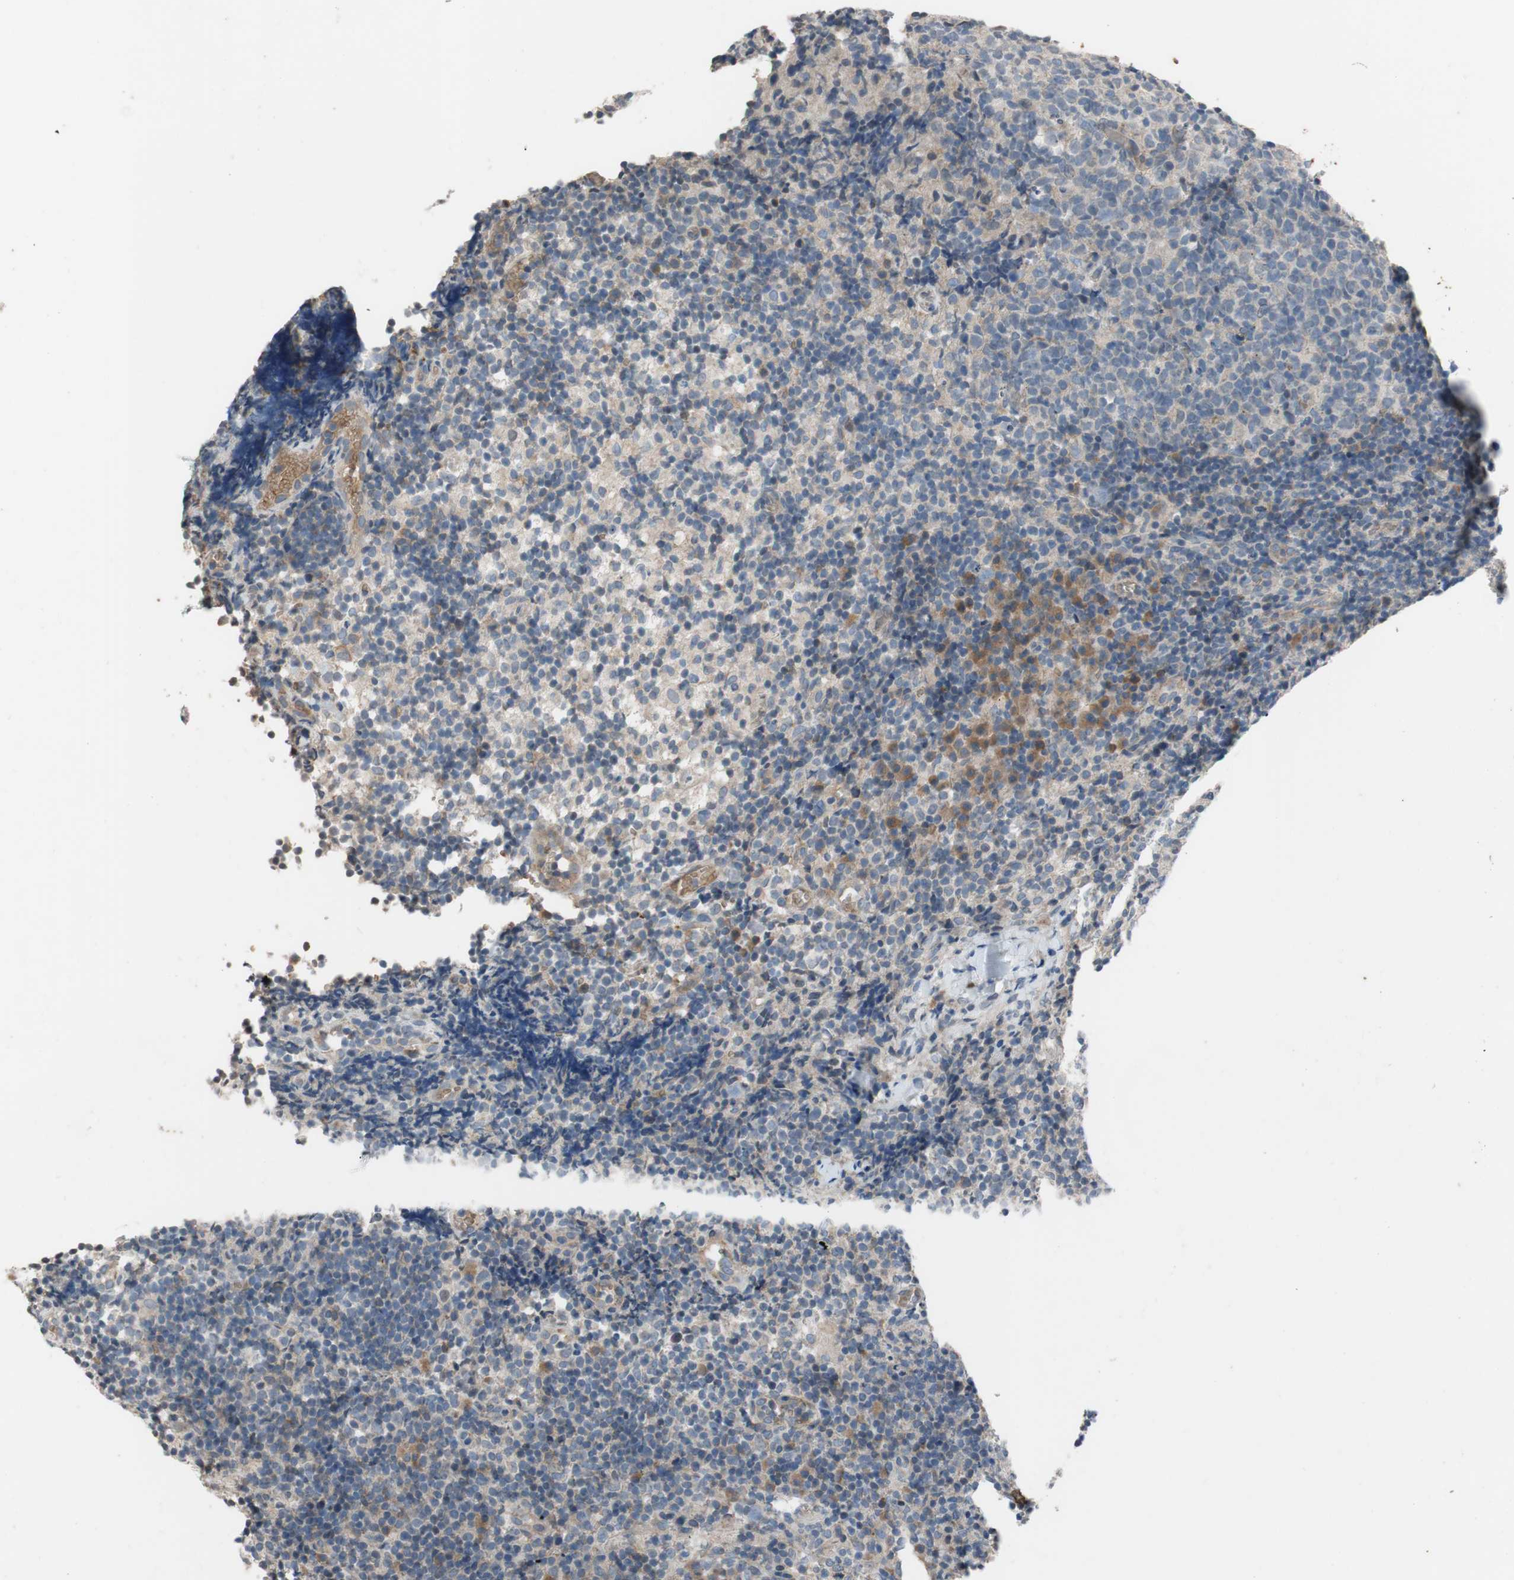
{"staining": {"intensity": "negative", "quantity": "none", "location": "none"}, "tissue": "lymph node", "cell_type": "Germinal center cells", "image_type": "normal", "snomed": [{"axis": "morphology", "description": "Normal tissue, NOS"}, {"axis": "morphology", "description": "Inflammation, NOS"}, {"axis": "topography", "description": "Lymph node"}], "caption": "A high-resolution histopathology image shows immunohistochemistry staining of normal lymph node, which shows no significant positivity in germinal center cells.", "gene": "ADD2", "patient": {"sex": "male", "age": 55}}